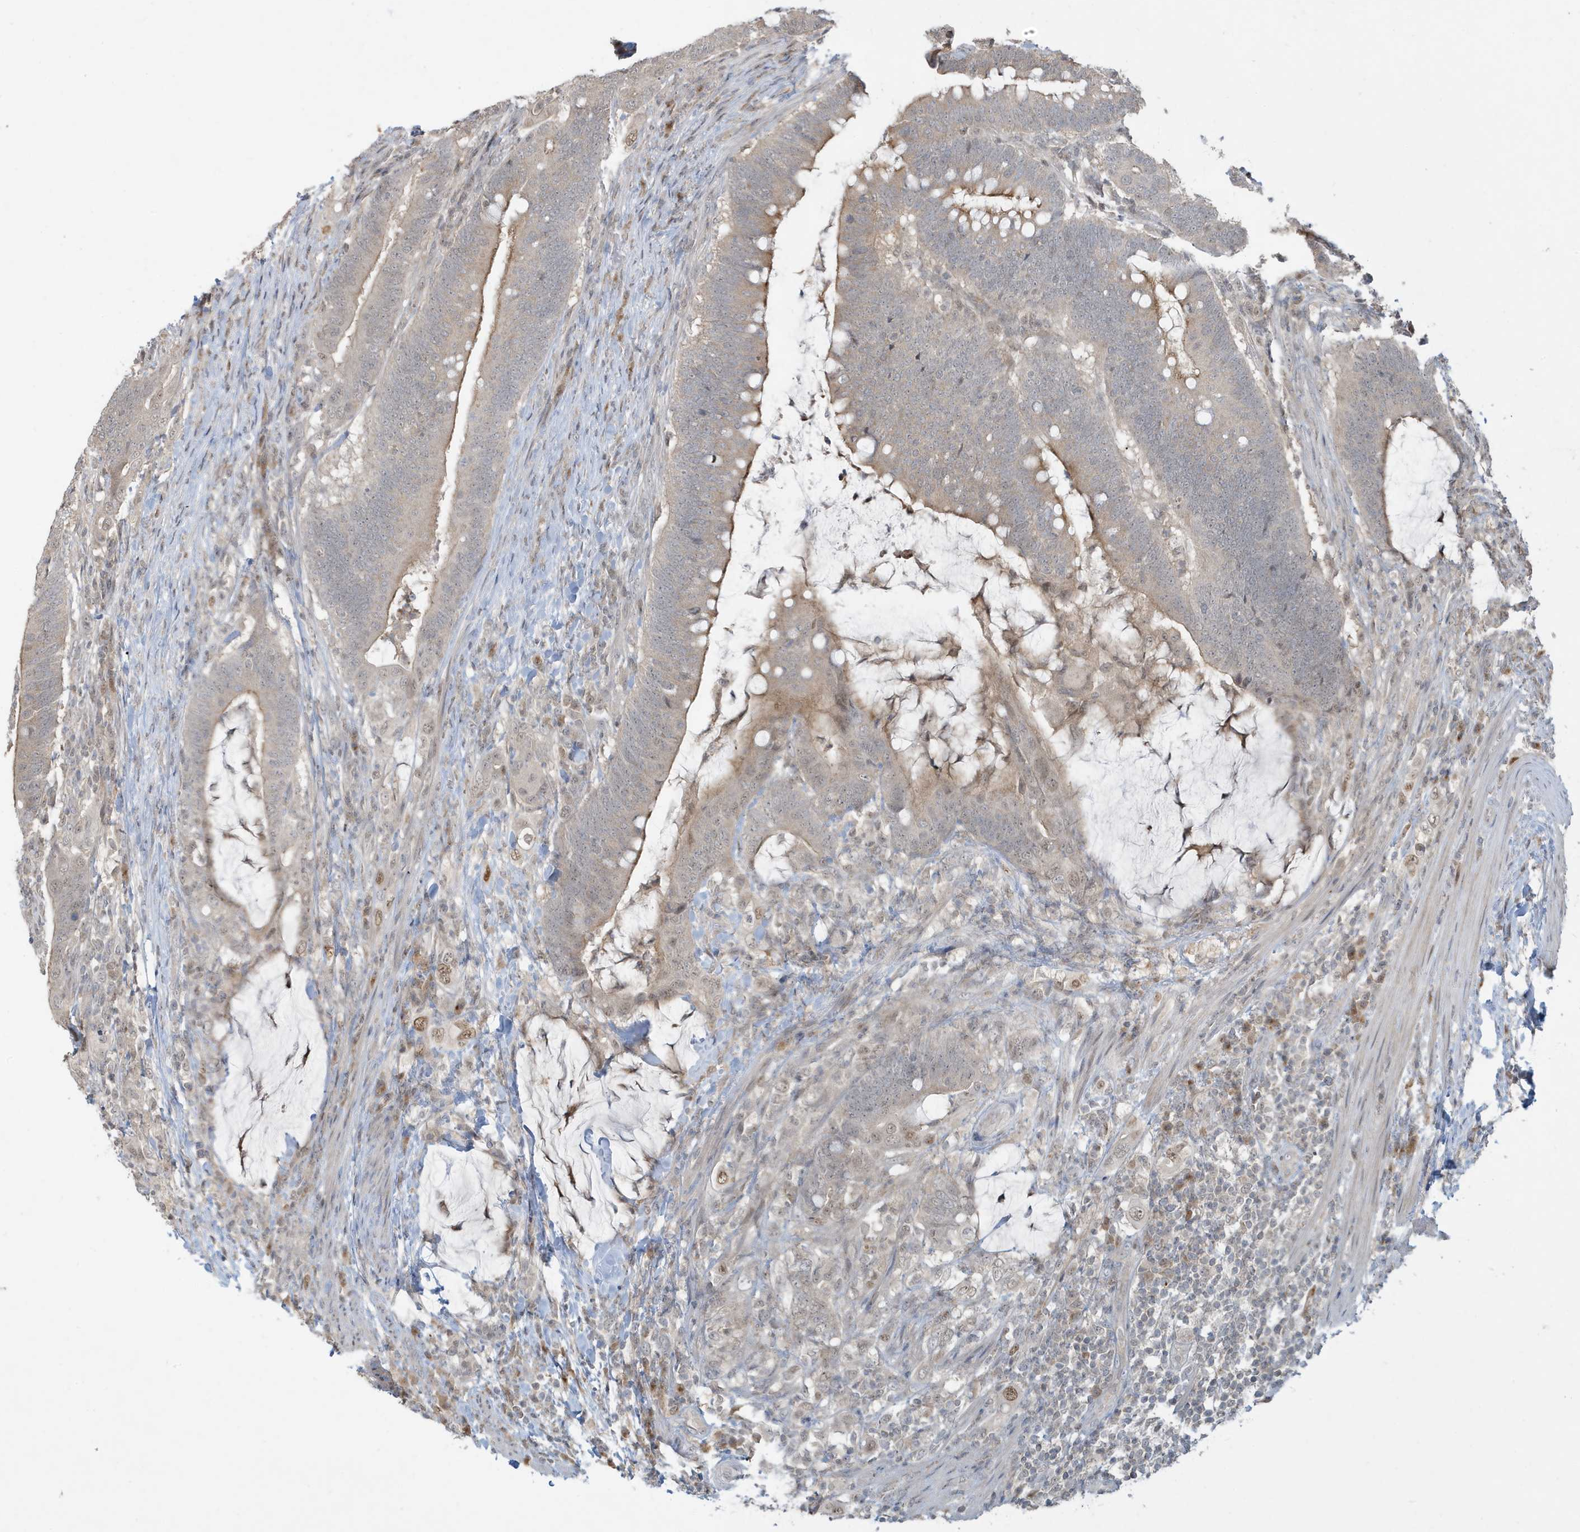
{"staining": {"intensity": "weak", "quantity": "25%-75%", "location": "cytoplasmic/membranous"}, "tissue": "colorectal cancer", "cell_type": "Tumor cells", "image_type": "cancer", "snomed": [{"axis": "morphology", "description": "Adenocarcinoma, NOS"}, {"axis": "topography", "description": "Colon"}], "caption": "Human colorectal cancer (adenocarcinoma) stained with a brown dye reveals weak cytoplasmic/membranous positive expression in about 25%-75% of tumor cells.", "gene": "PRRT3", "patient": {"sex": "female", "age": 66}}